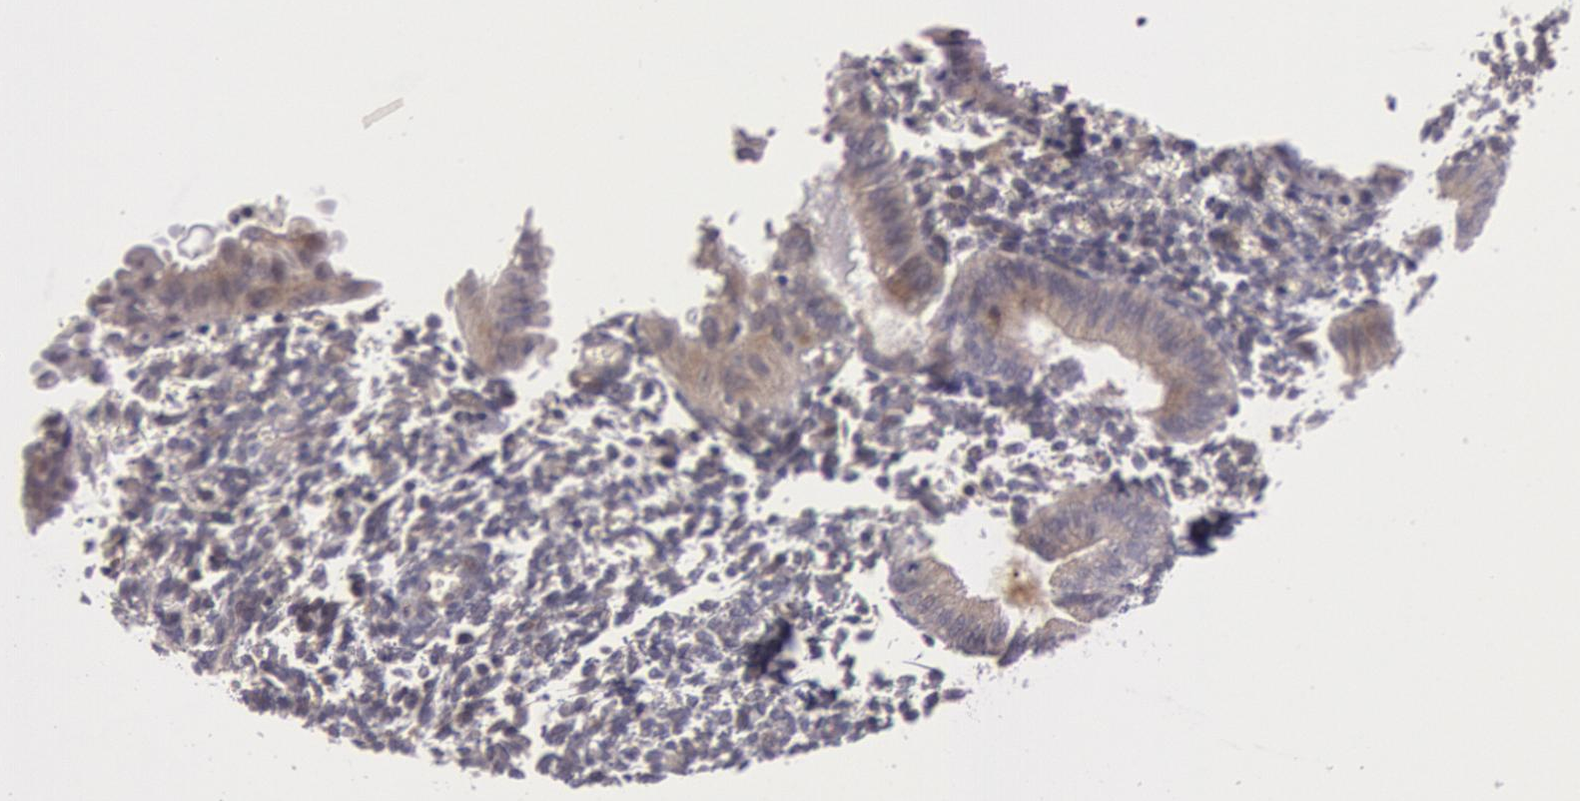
{"staining": {"intensity": "weak", "quantity": "25%-75%", "location": "cytoplasmic/membranous"}, "tissue": "endometrium", "cell_type": "Cells in endometrial stroma", "image_type": "normal", "snomed": [{"axis": "morphology", "description": "Normal tissue, NOS"}, {"axis": "topography", "description": "Endometrium"}], "caption": "Immunohistochemical staining of benign human endometrium reveals weak cytoplasmic/membranous protein staining in approximately 25%-75% of cells in endometrial stroma.", "gene": "TRIB2", "patient": {"sex": "female", "age": 61}}